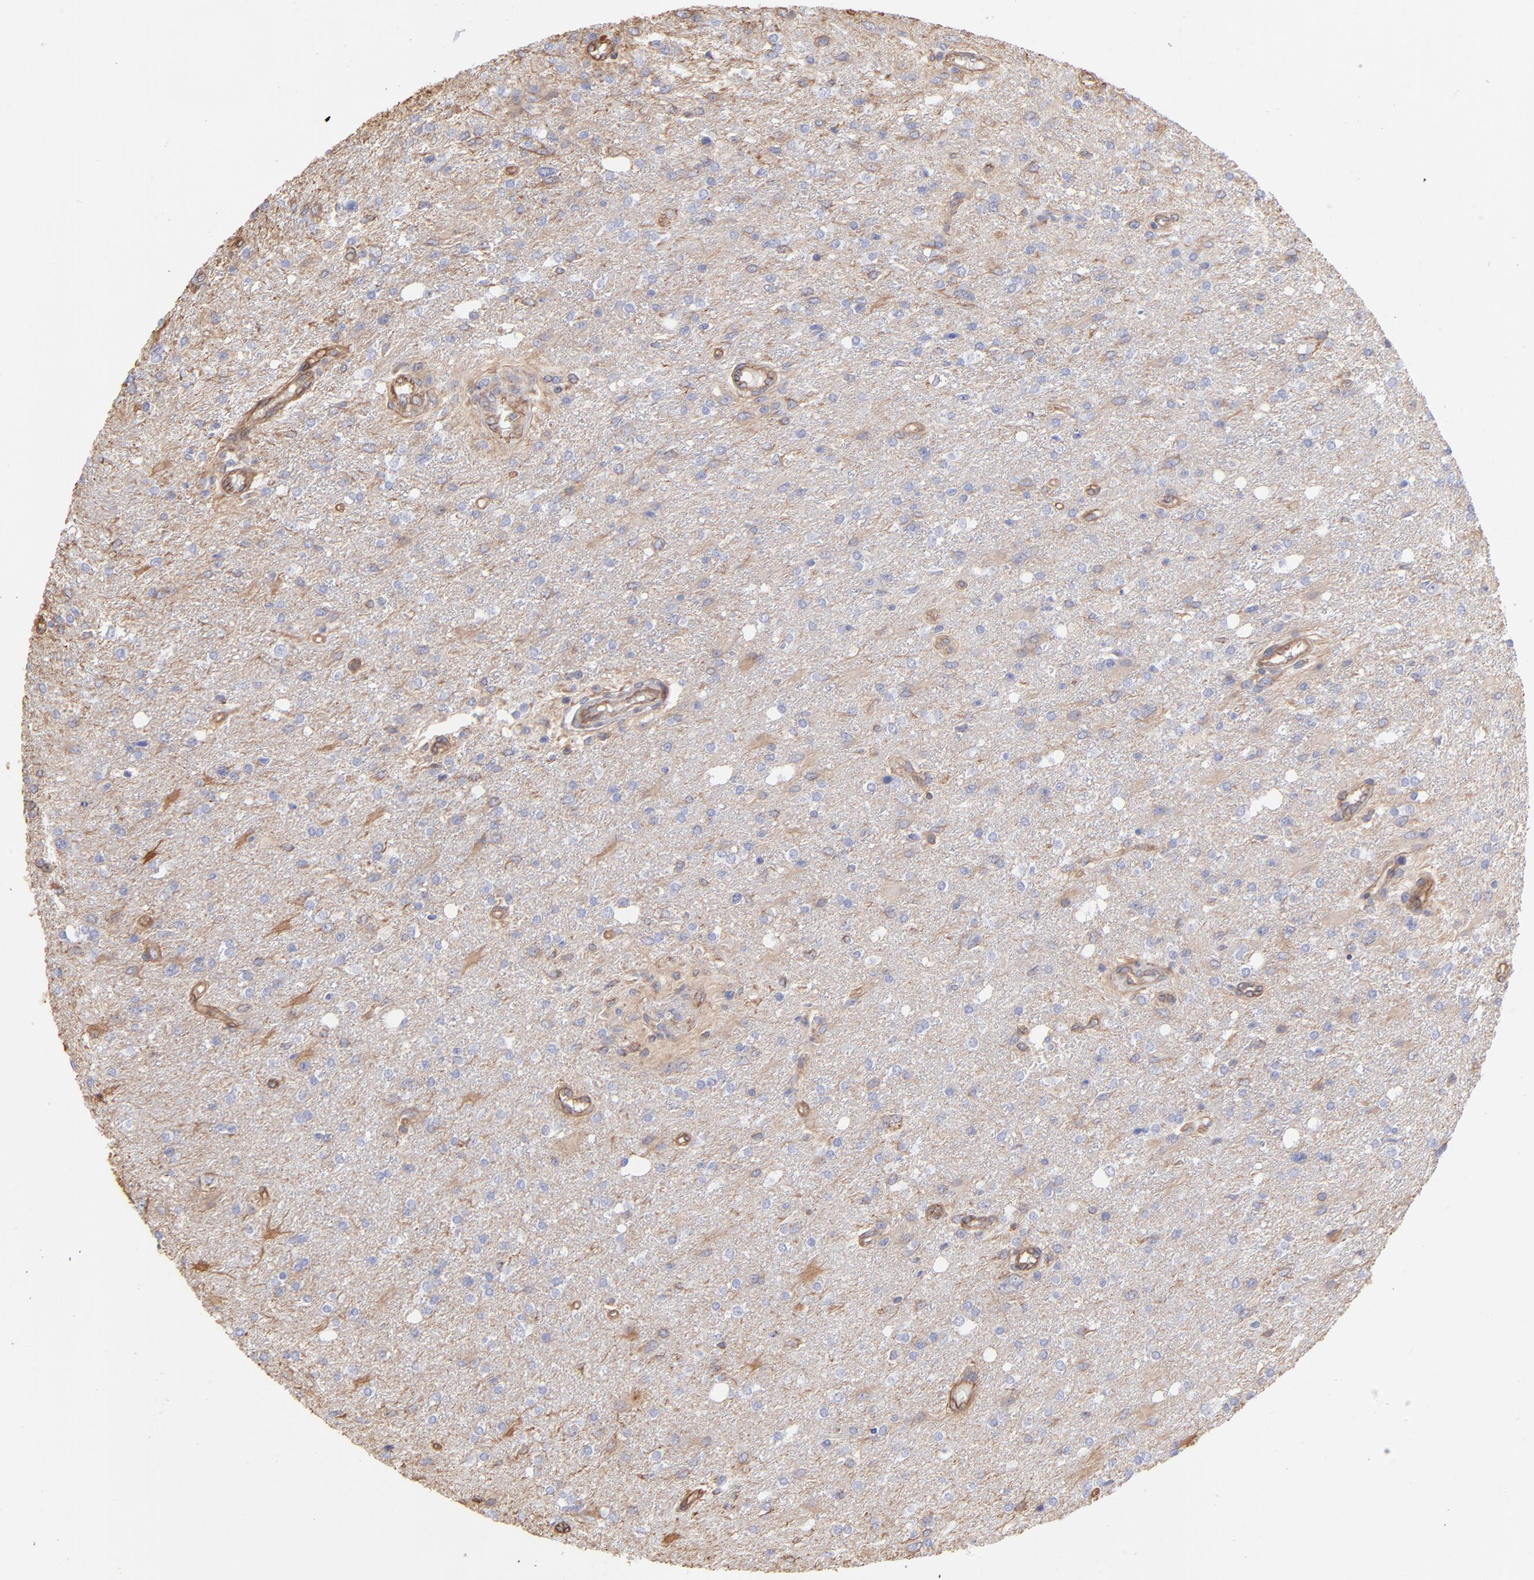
{"staining": {"intensity": "weak", "quantity": ">75%", "location": "cytoplasmic/membranous"}, "tissue": "glioma", "cell_type": "Tumor cells", "image_type": "cancer", "snomed": [{"axis": "morphology", "description": "Glioma, malignant, High grade"}, {"axis": "topography", "description": "Cerebral cortex"}], "caption": "Immunohistochemical staining of human glioma reveals weak cytoplasmic/membranous protein expression in approximately >75% of tumor cells.", "gene": "PLEC", "patient": {"sex": "male", "age": 76}}